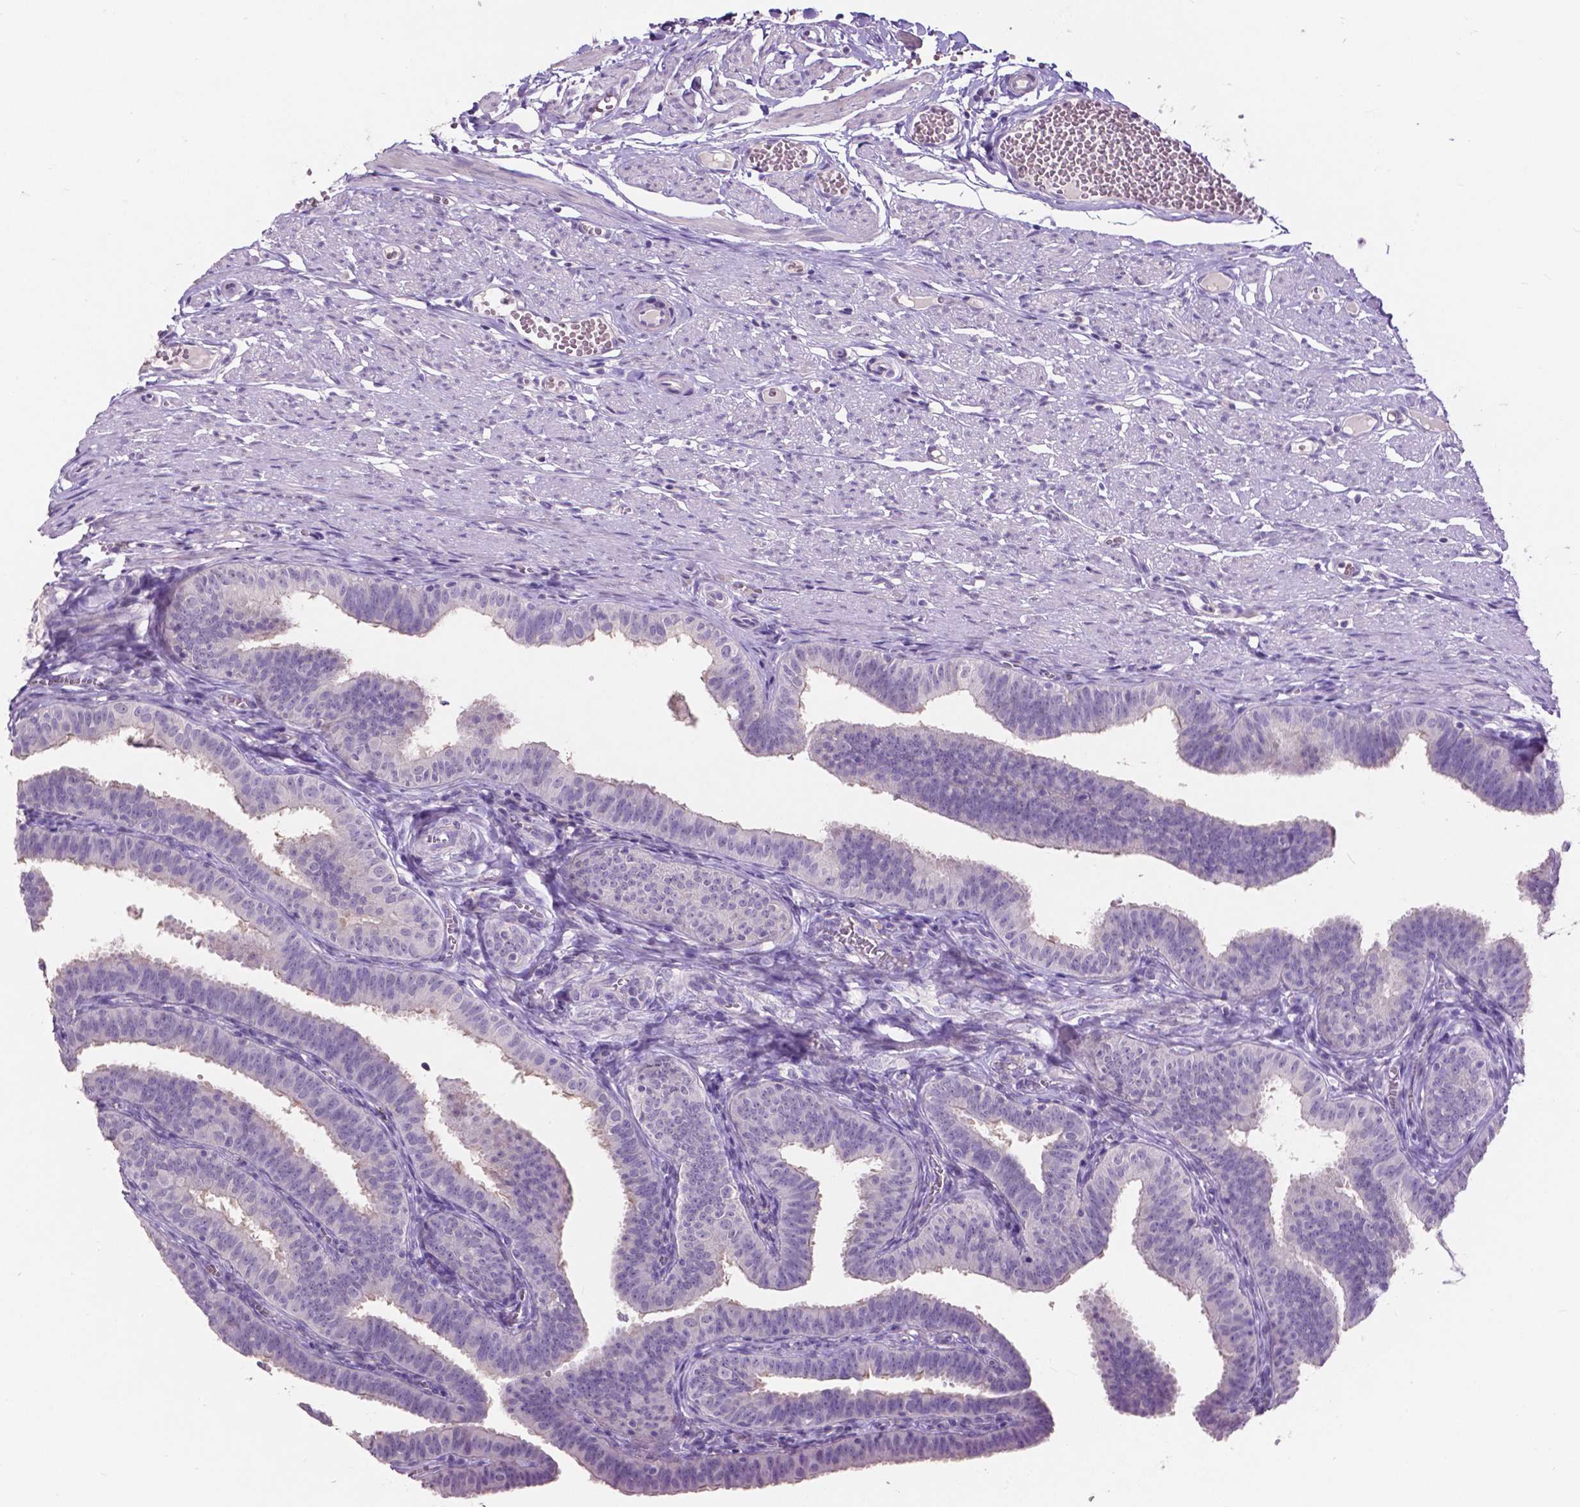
{"staining": {"intensity": "negative", "quantity": "none", "location": "none"}, "tissue": "fallopian tube", "cell_type": "Glandular cells", "image_type": "normal", "snomed": [{"axis": "morphology", "description": "Normal tissue, NOS"}, {"axis": "topography", "description": "Fallopian tube"}], "caption": "There is no significant expression in glandular cells of fallopian tube. (Brightfield microscopy of DAB immunohistochemistry at high magnification).", "gene": "PLSCR1", "patient": {"sex": "female", "age": 25}}